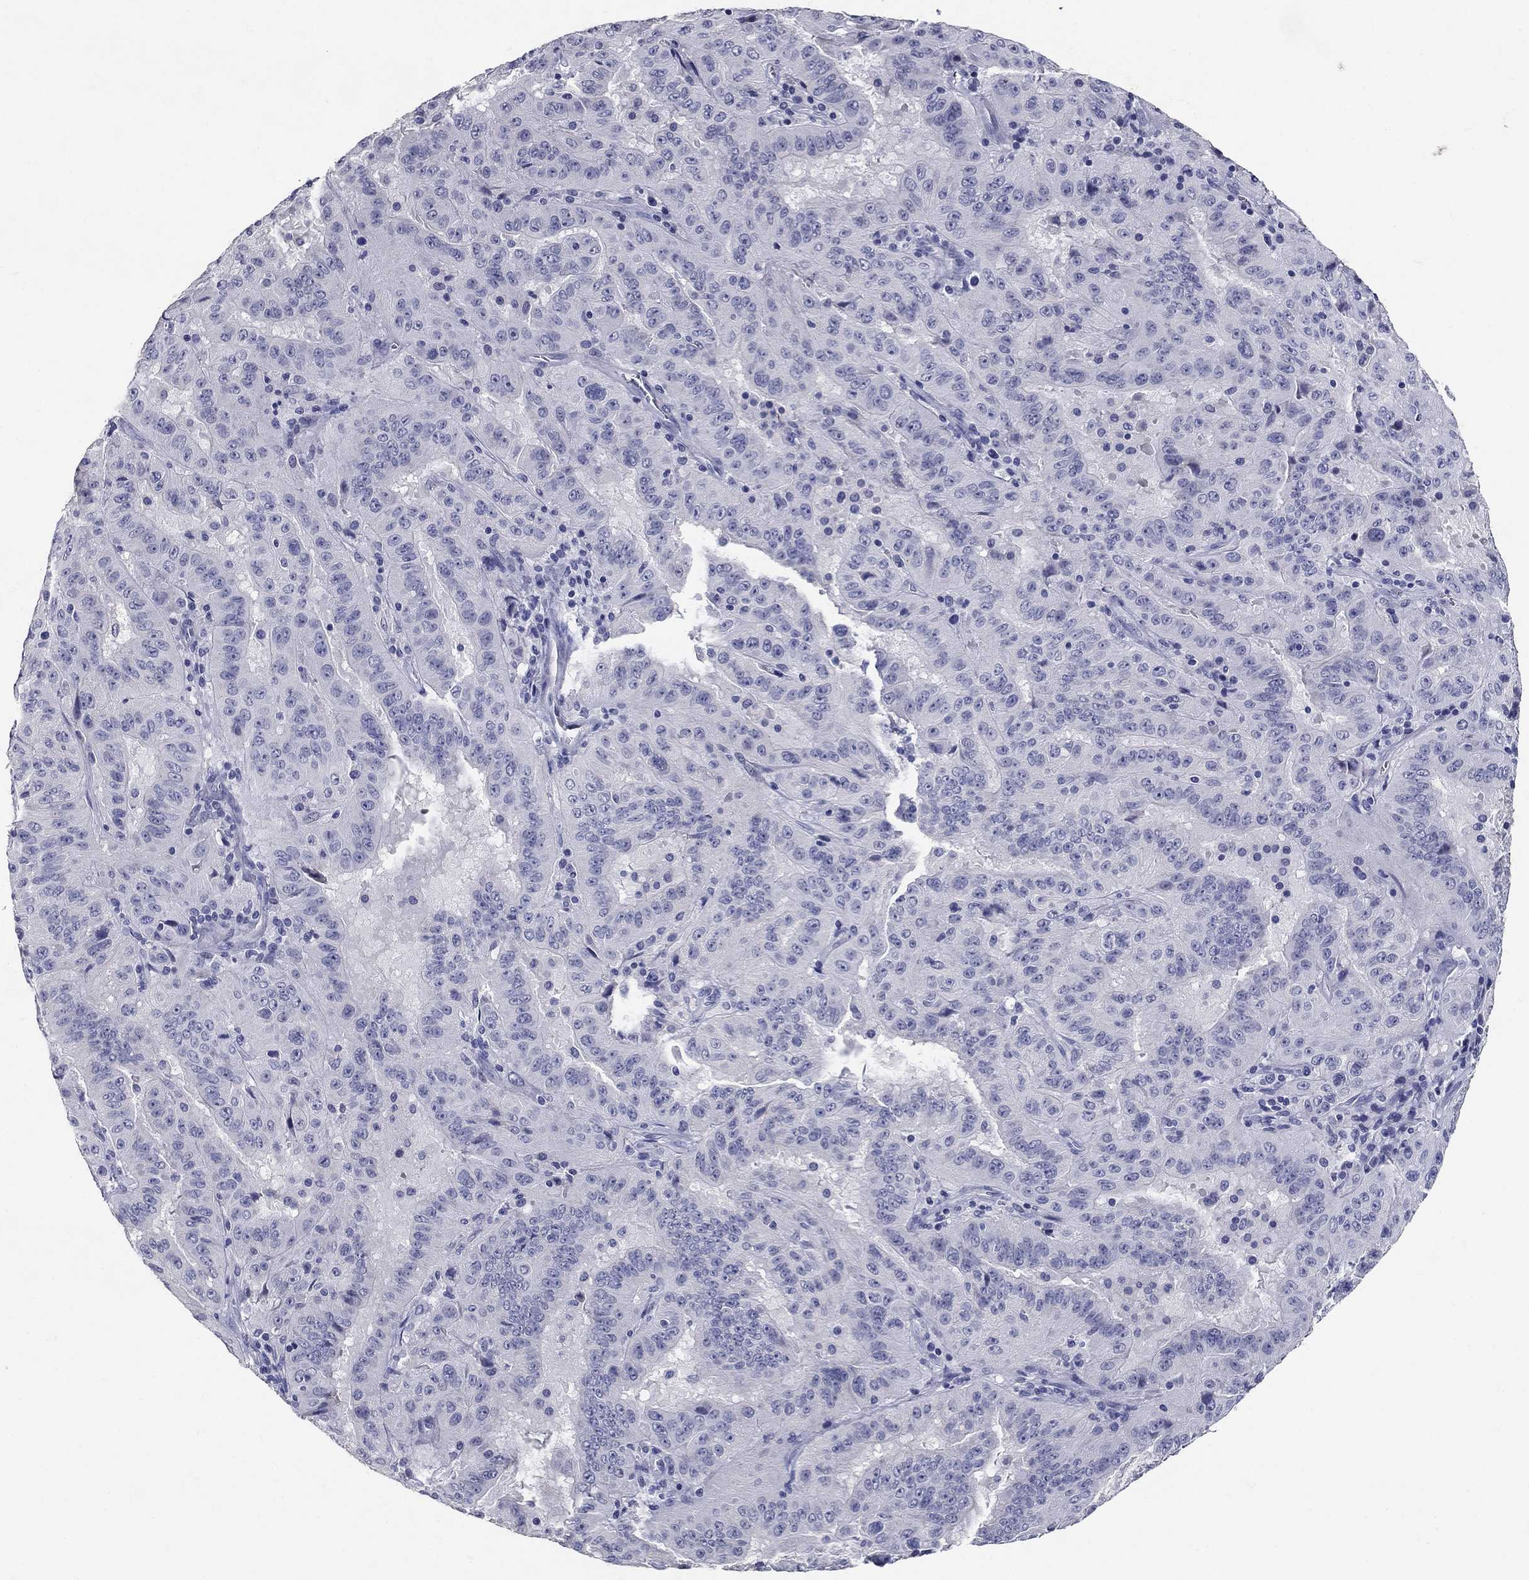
{"staining": {"intensity": "negative", "quantity": "none", "location": "none"}, "tissue": "pancreatic cancer", "cell_type": "Tumor cells", "image_type": "cancer", "snomed": [{"axis": "morphology", "description": "Adenocarcinoma, NOS"}, {"axis": "topography", "description": "Pancreas"}], "caption": "Immunohistochemistry (IHC) histopathology image of neoplastic tissue: pancreatic cancer (adenocarcinoma) stained with DAB (3,3'-diaminobenzidine) shows no significant protein expression in tumor cells.", "gene": "POMC", "patient": {"sex": "male", "age": 63}}